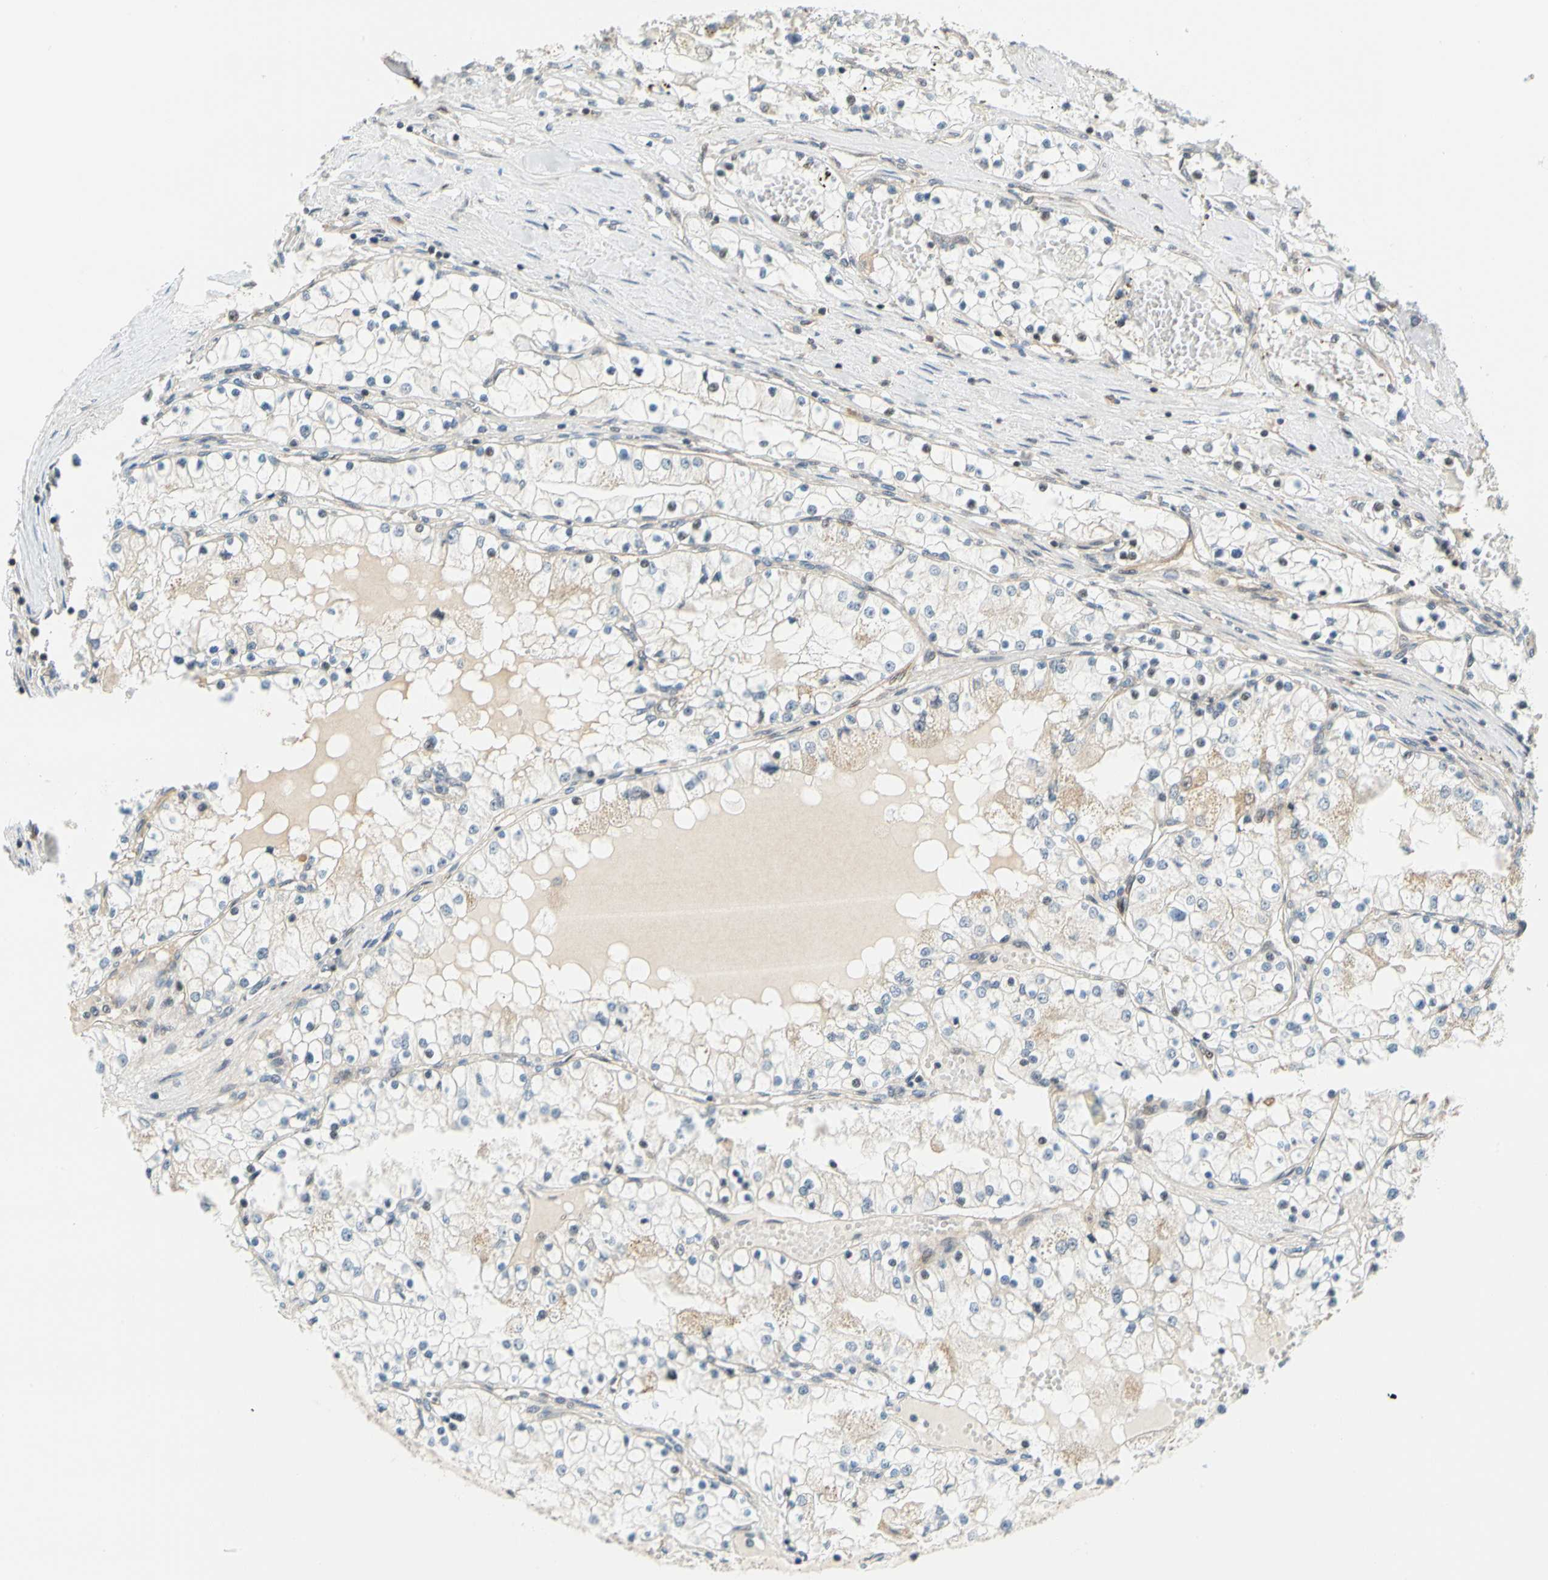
{"staining": {"intensity": "negative", "quantity": "none", "location": "none"}, "tissue": "renal cancer", "cell_type": "Tumor cells", "image_type": "cancer", "snomed": [{"axis": "morphology", "description": "Adenocarcinoma, NOS"}, {"axis": "topography", "description": "Kidney"}], "caption": "This is an IHC histopathology image of human renal adenocarcinoma. There is no expression in tumor cells.", "gene": "MAPK9", "patient": {"sex": "male", "age": 68}}